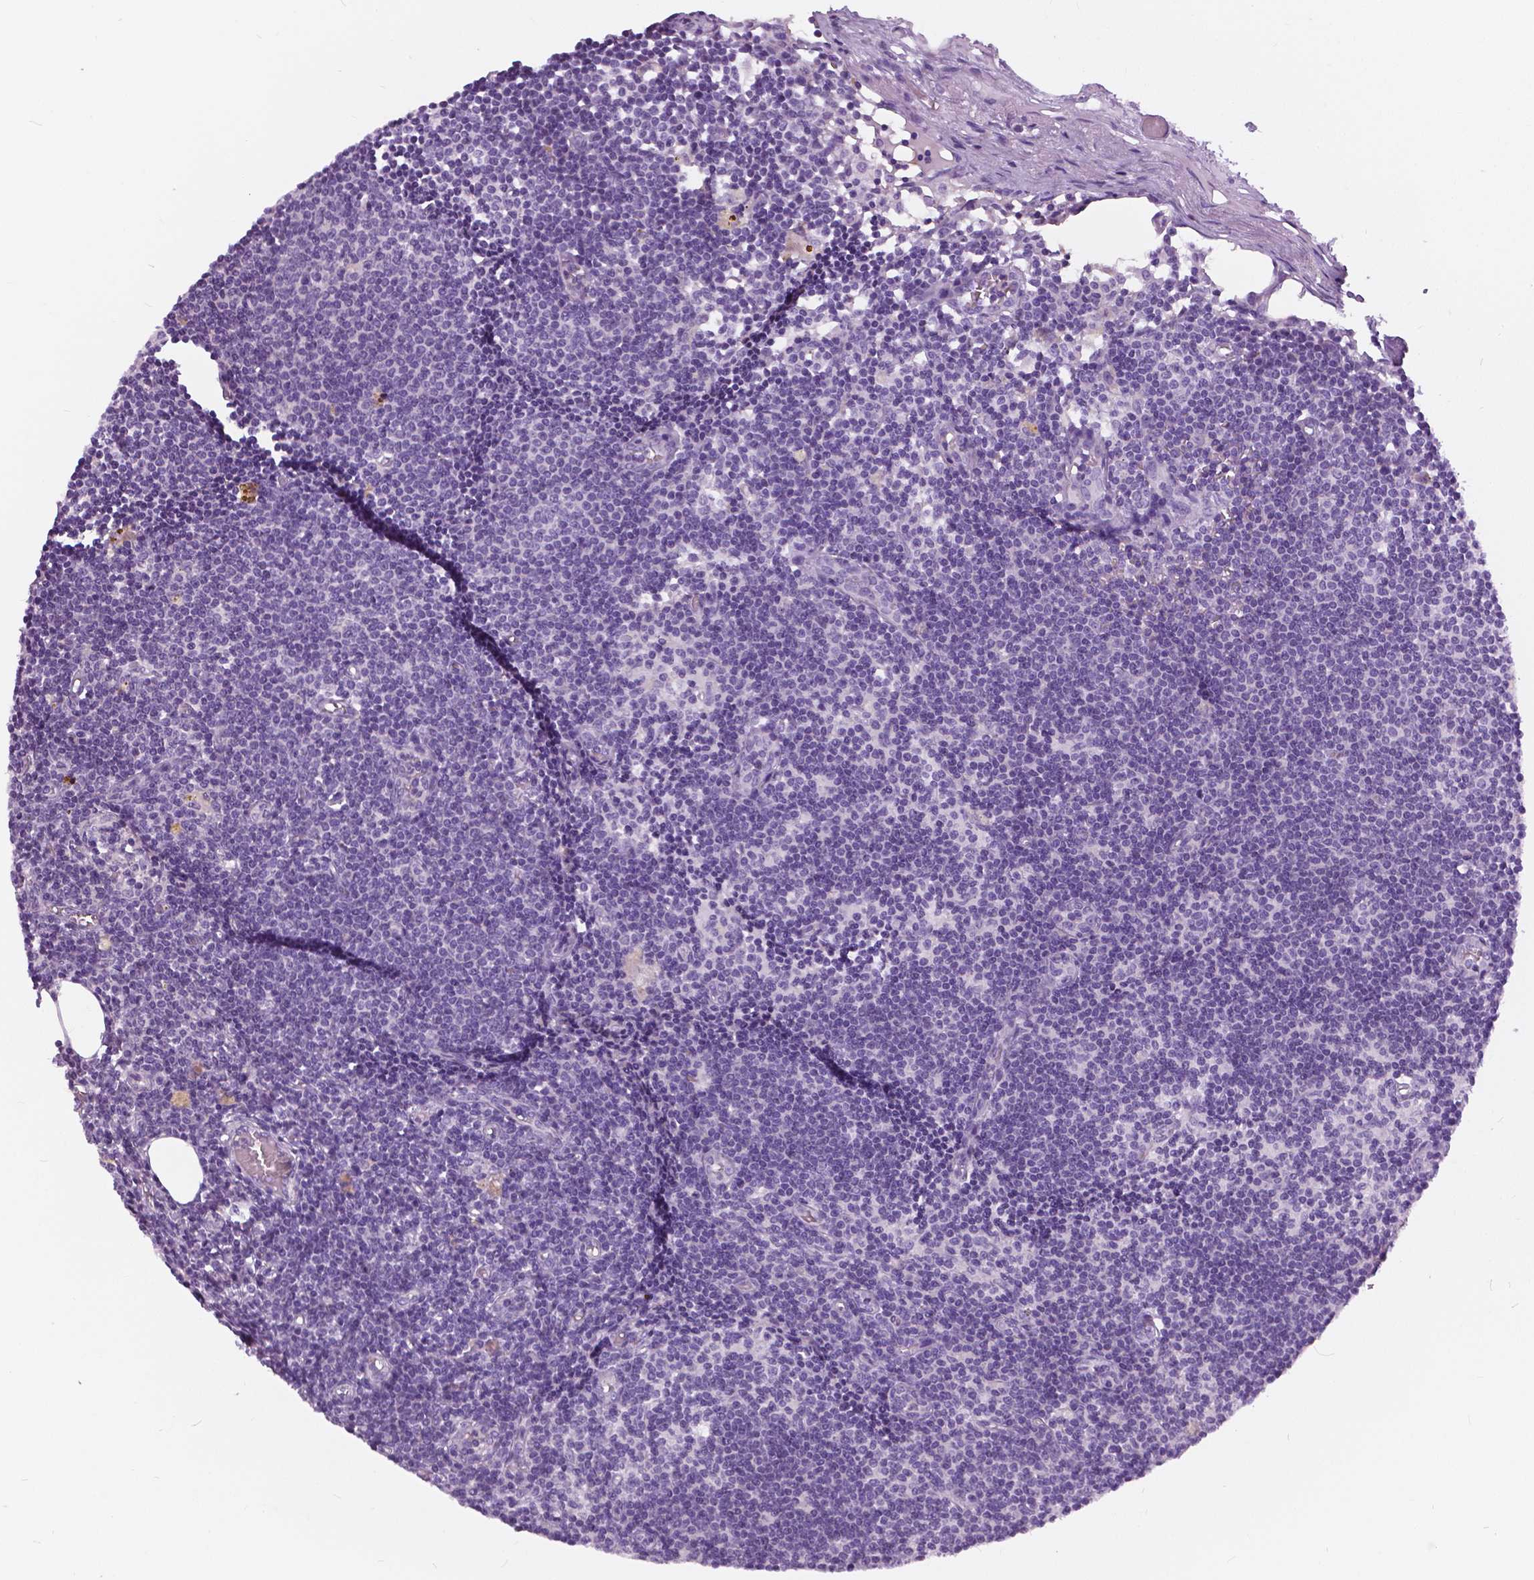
{"staining": {"intensity": "negative", "quantity": "none", "location": "none"}, "tissue": "lymph node", "cell_type": "Germinal center cells", "image_type": "normal", "snomed": [{"axis": "morphology", "description": "Normal tissue, NOS"}, {"axis": "topography", "description": "Lymph node"}], "caption": "Immunohistochemical staining of benign human lymph node shows no significant expression in germinal center cells. (Stains: DAB immunohistochemistry with hematoxylin counter stain, Microscopy: brightfield microscopy at high magnification).", "gene": "TP53TG5", "patient": {"sex": "female", "age": 69}}